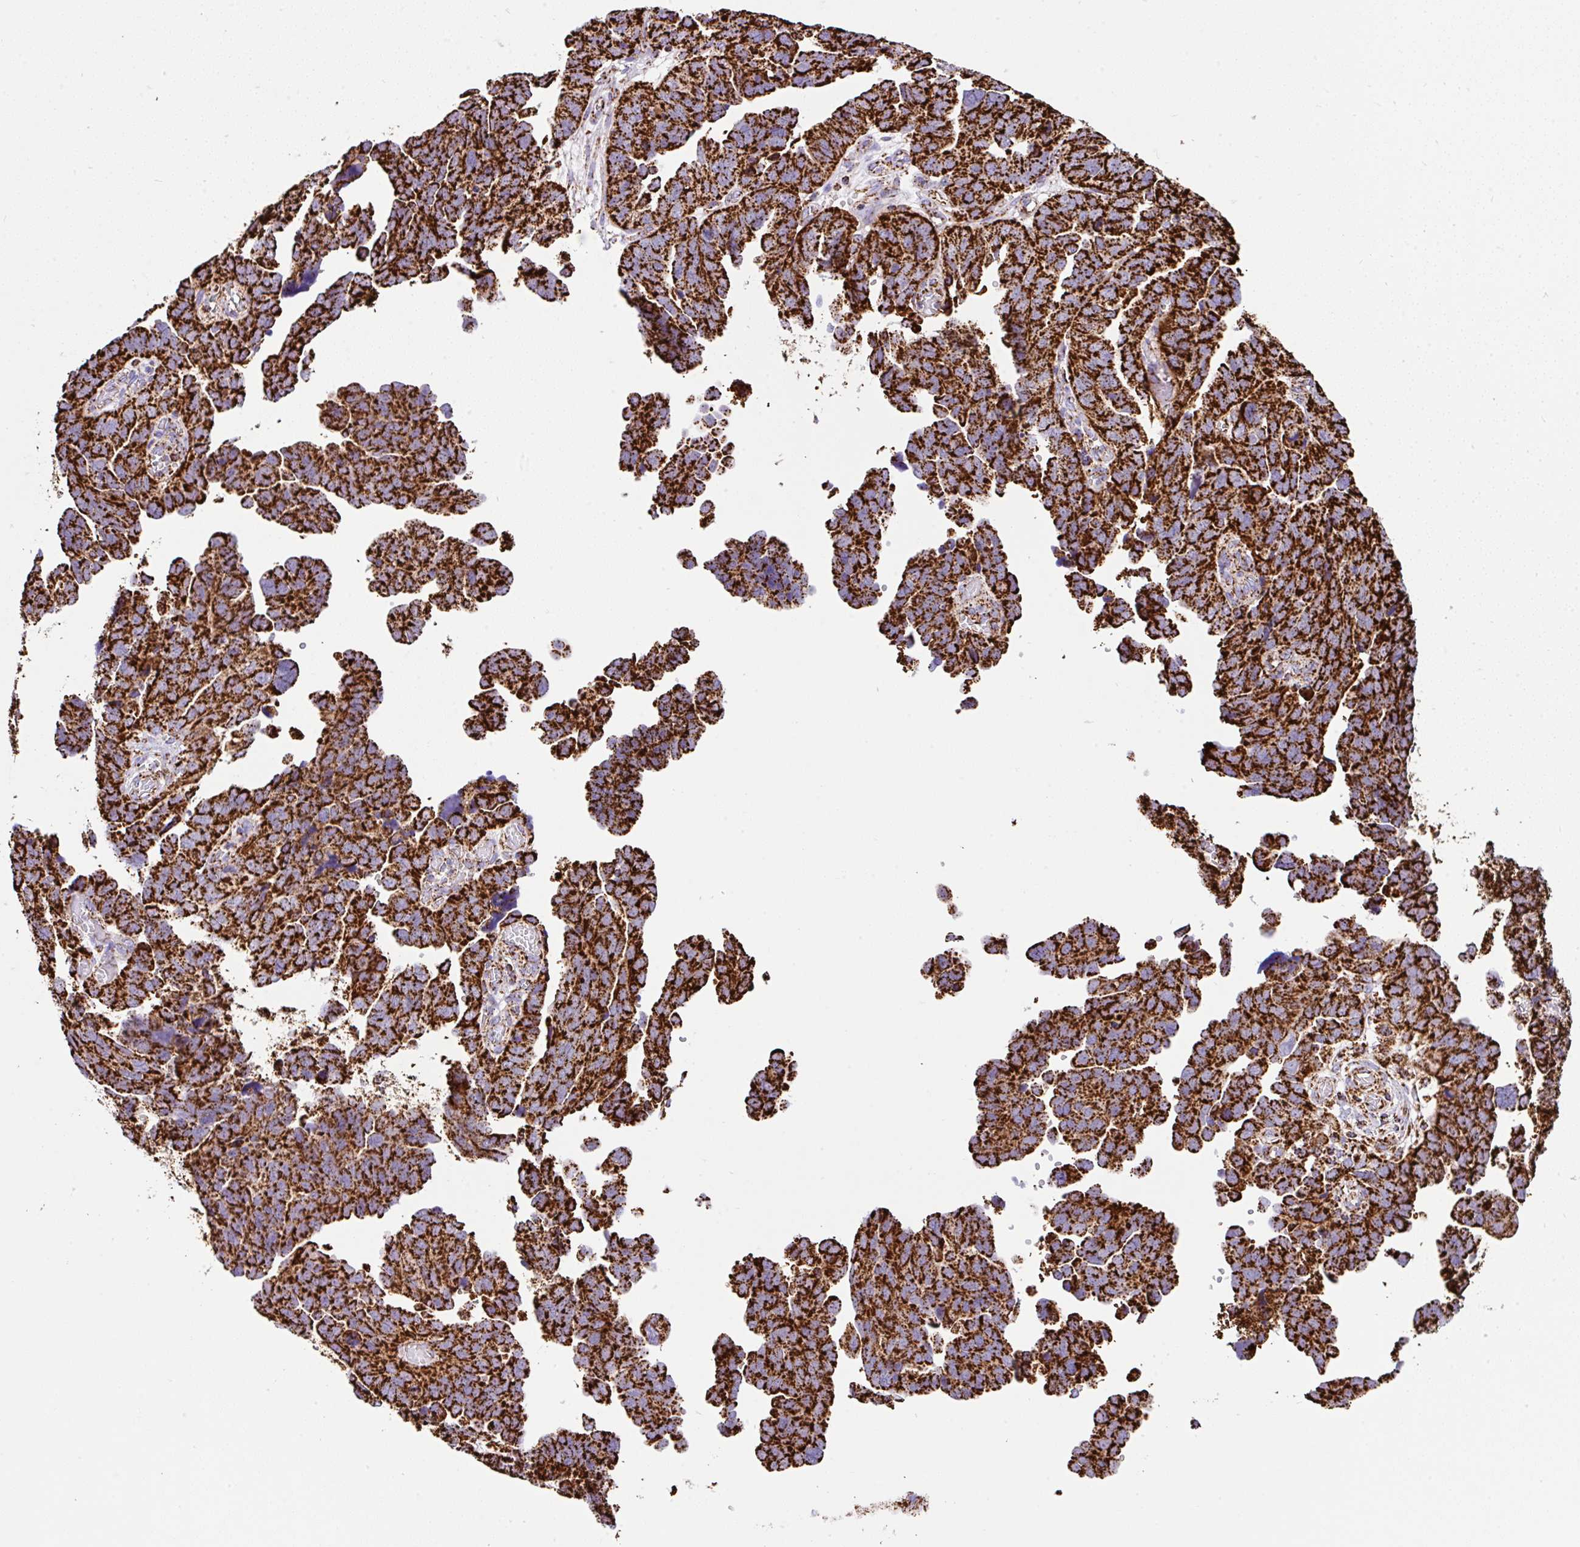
{"staining": {"intensity": "strong", "quantity": ">75%", "location": "cytoplasmic/membranous"}, "tissue": "ovarian cancer", "cell_type": "Tumor cells", "image_type": "cancer", "snomed": [{"axis": "morphology", "description": "Cystadenocarcinoma, serous, NOS"}, {"axis": "topography", "description": "Ovary"}], "caption": "Immunohistochemical staining of ovarian cancer (serous cystadenocarcinoma) reveals high levels of strong cytoplasmic/membranous positivity in about >75% of tumor cells.", "gene": "ANKRD33B", "patient": {"sex": "female", "age": 64}}